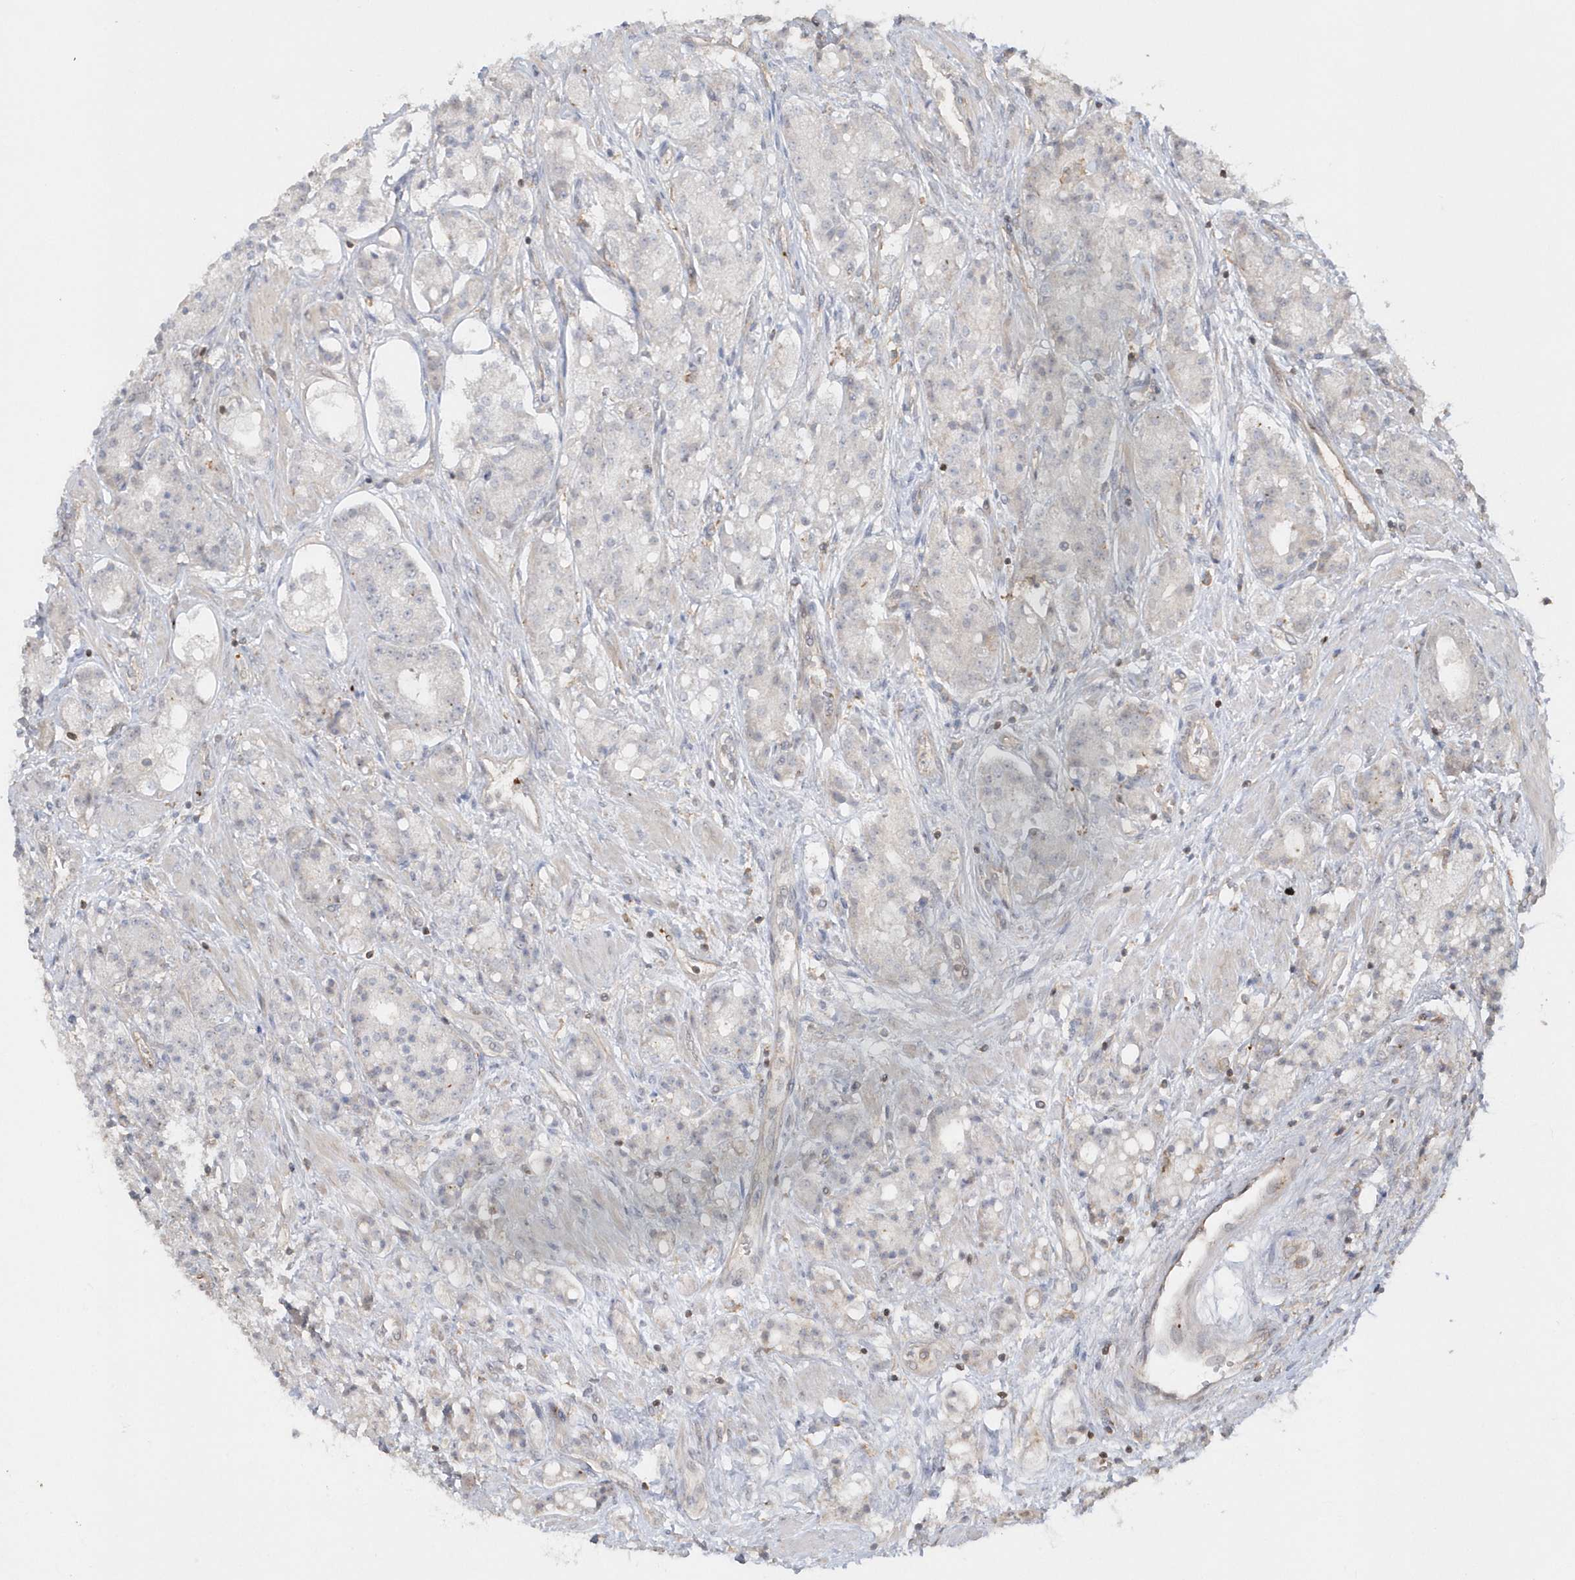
{"staining": {"intensity": "negative", "quantity": "none", "location": "none"}, "tissue": "prostate cancer", "cell_type": "Tumor cells", "image_type": "cancer", "snomed": [{"axis": "morphology", "description": "Adenocarcinoma, High grade"}, {"axis": "topography", "description": "Prostate"}], "caption": "Prostate cancer (adenocarcinoma (high-grade)) was stained to show a protein in brown. There is no significant staining in tumor cells.", "gene": "BSN", "patient": {"sex": "male", "age": 60}}